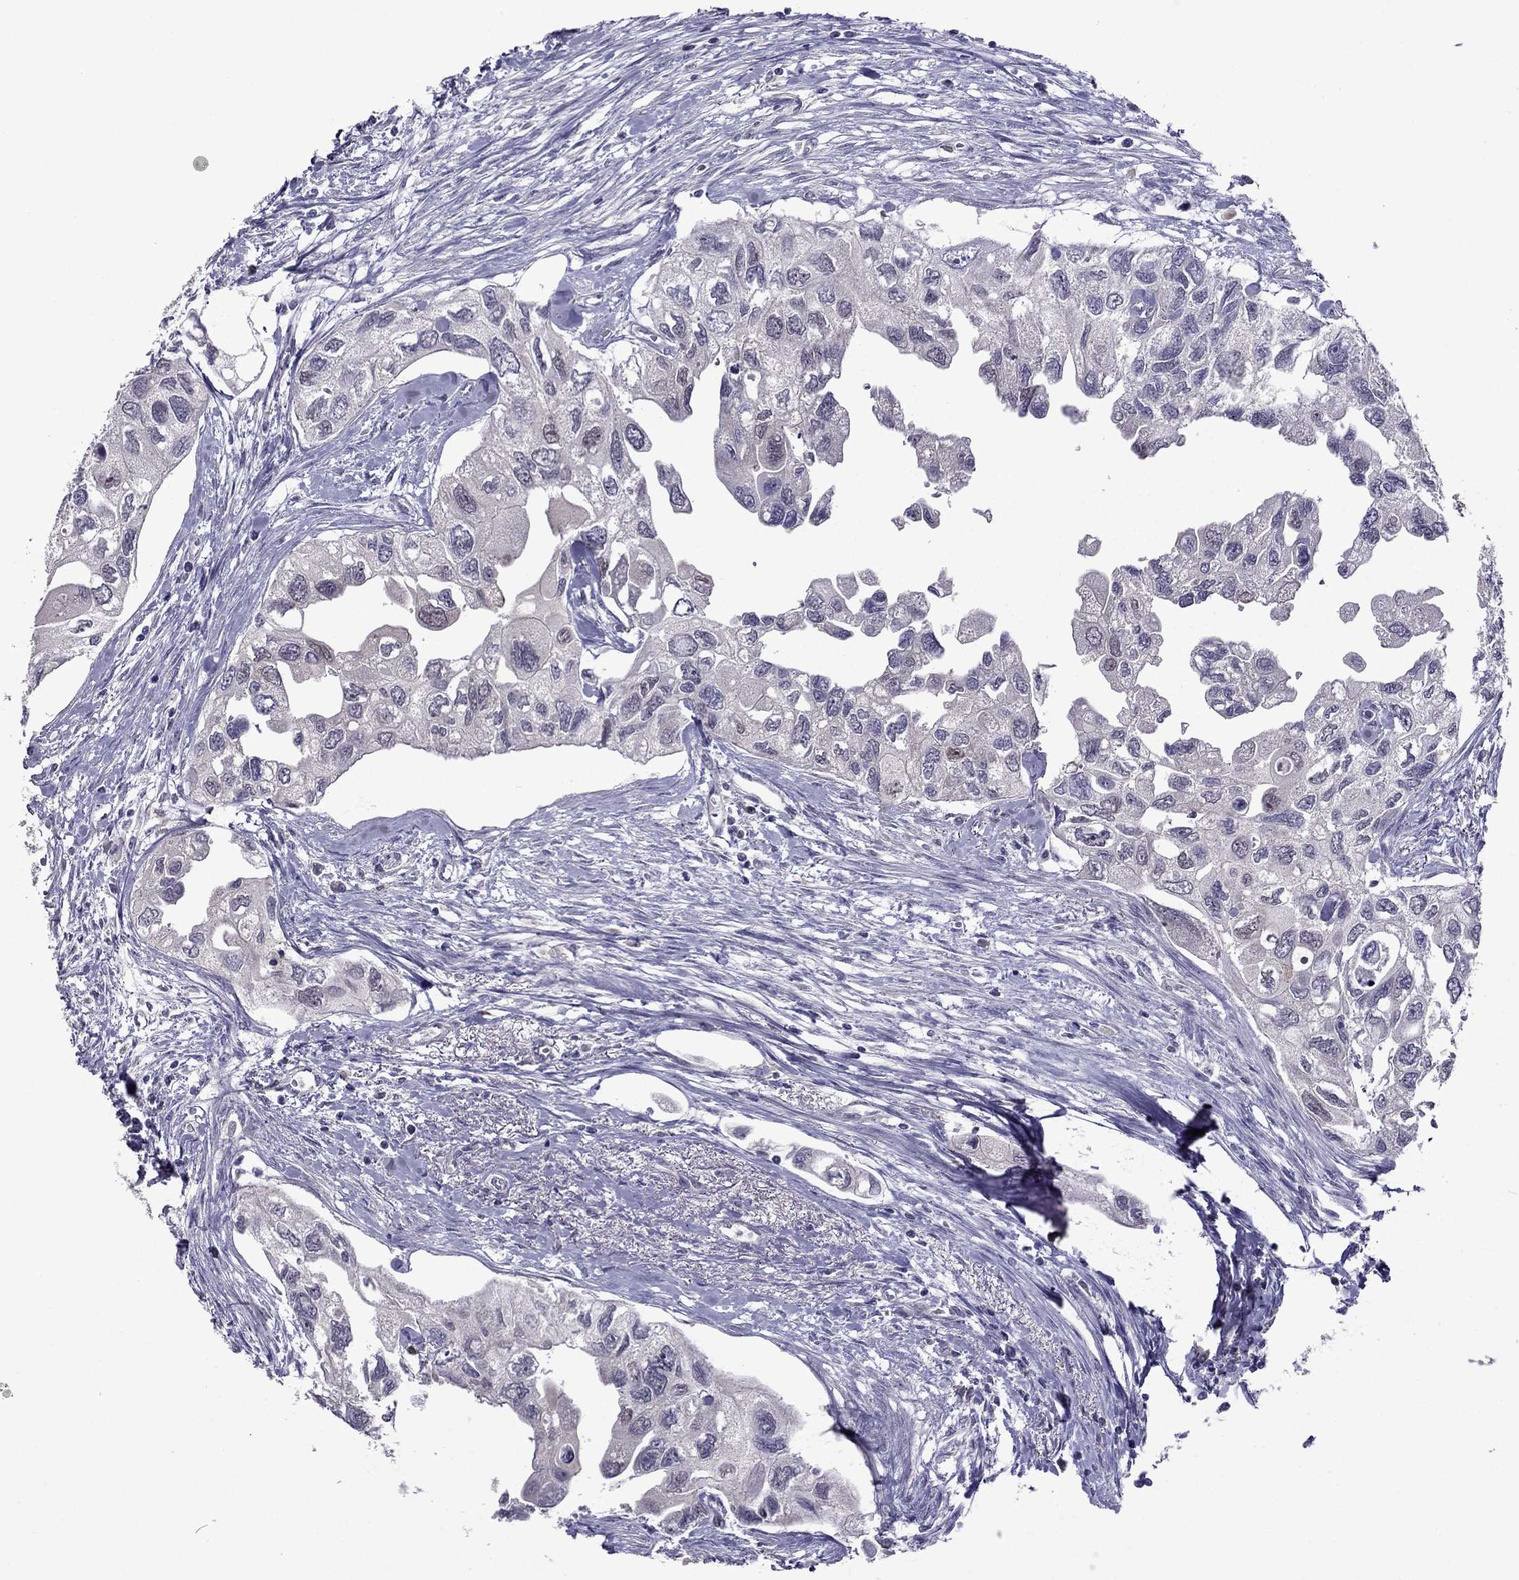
{"staining": {"intensity": "negative", "quantity": "none", "location": "none"}, "tissue": "urothelial cancer", "cell_type": "Tumor cells", "image_type": "cancer", "snomed": [{"axis": "morphology", "description": "Urothelial carcinoma, High grade"}, {"axis": "topography", "description": "Urinary bladder"}], "caption": "This is an immunohistochemistry (IHC) image of human urothelial cancer. There is no expression in tumor cells.", "gene": "CDK5", "patient": {"sex": "male", "age": 59}}